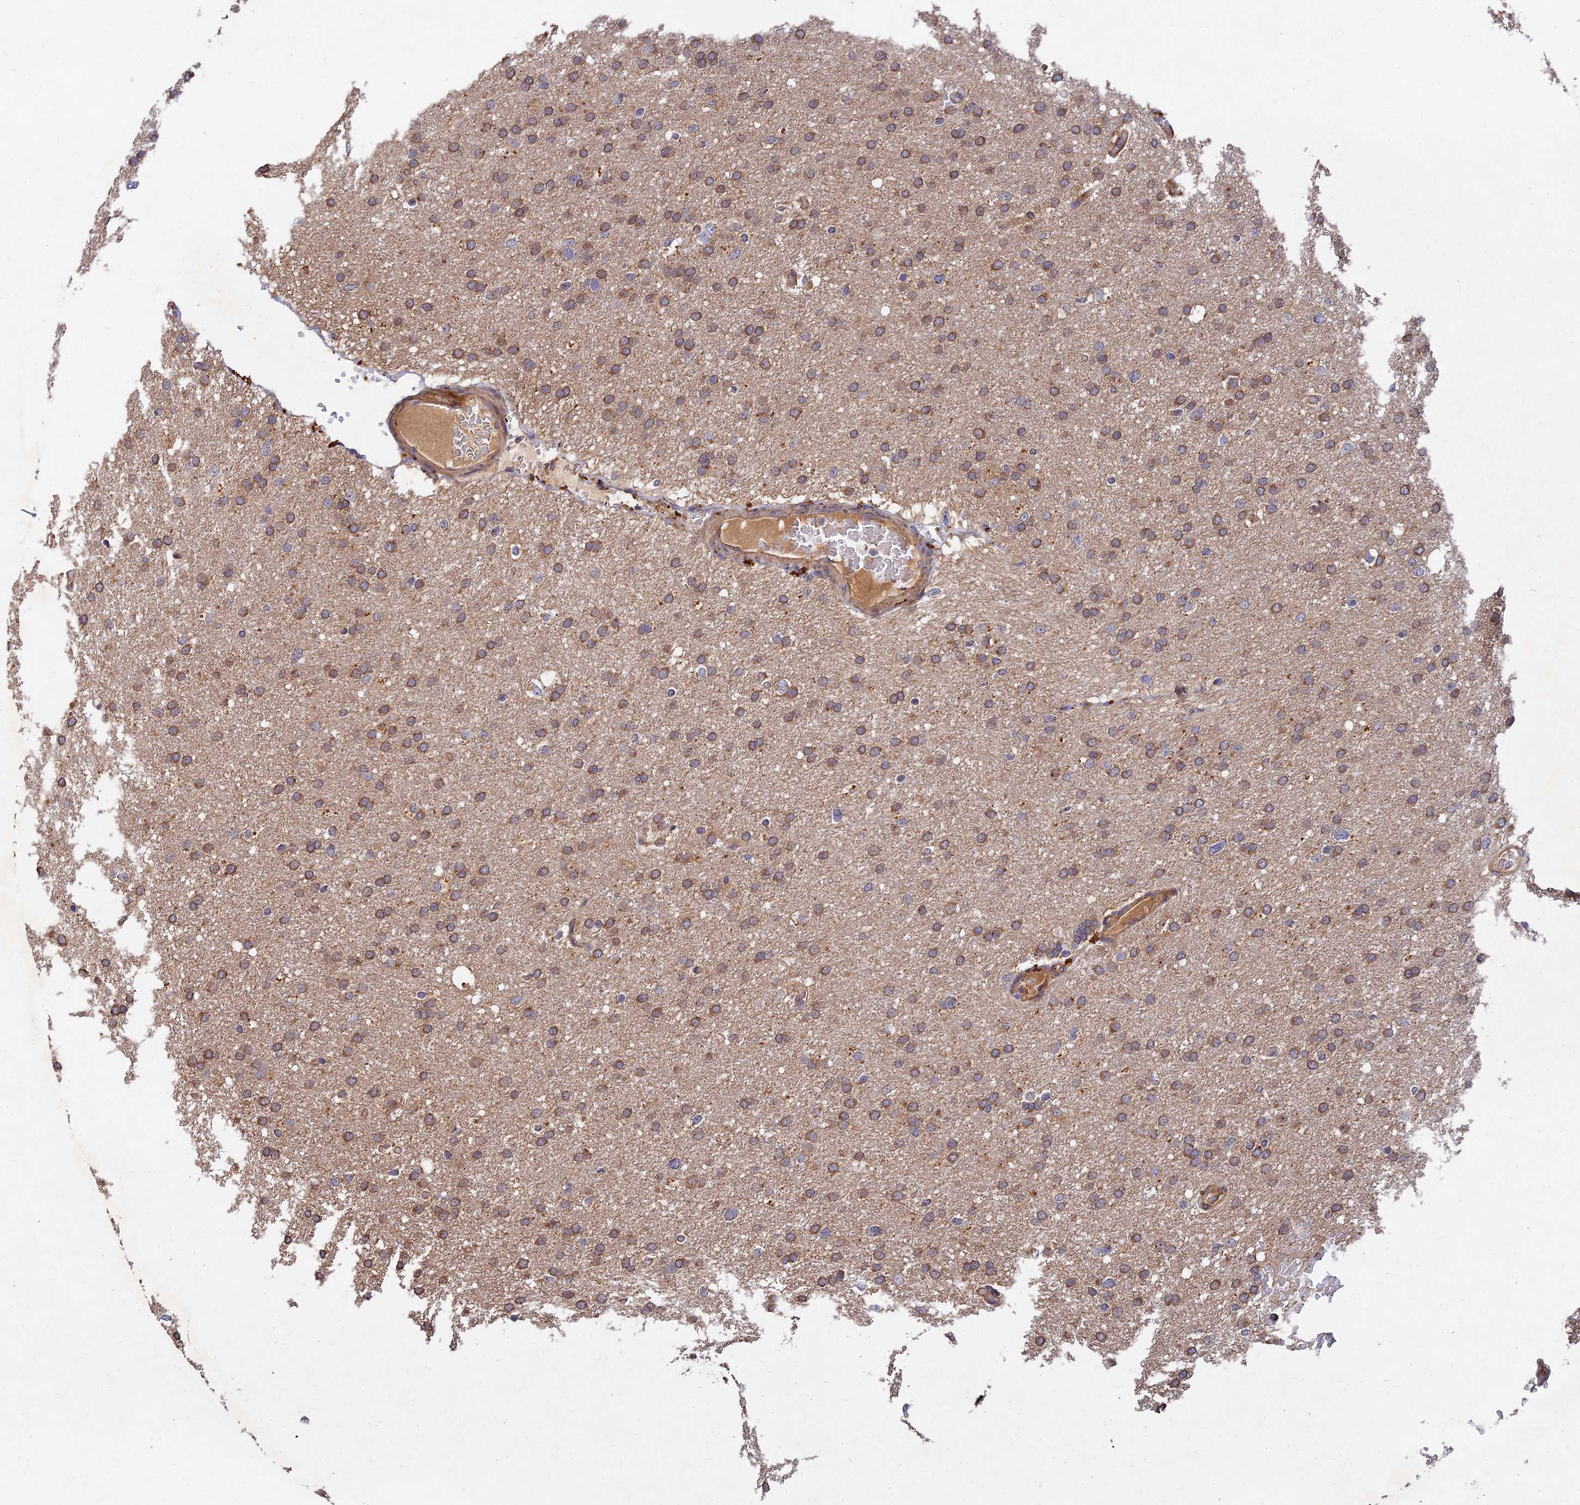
{"staining": {"intensity": "moderate", "quantity": ">75%", "location": "cytoplasmic/membranous"}, "tissue": "glioma", "cell_type": "Tumor cells", "image_type": "cancer", "snomed": [{"axis": "morphology", "description": "Glioma, malignant, High grade"}, {"axis": "topography", "description": "Cerebral cortex"}], "caption": "Human high-grade glioma (malignant) stained for a protein (brown) demonstrates moderate cytoplasmic/membranous positive staining in approximately >75% of tumor cells.", "gene": "SLC38A11", "patient": {"sex": "female", "age": 36}}